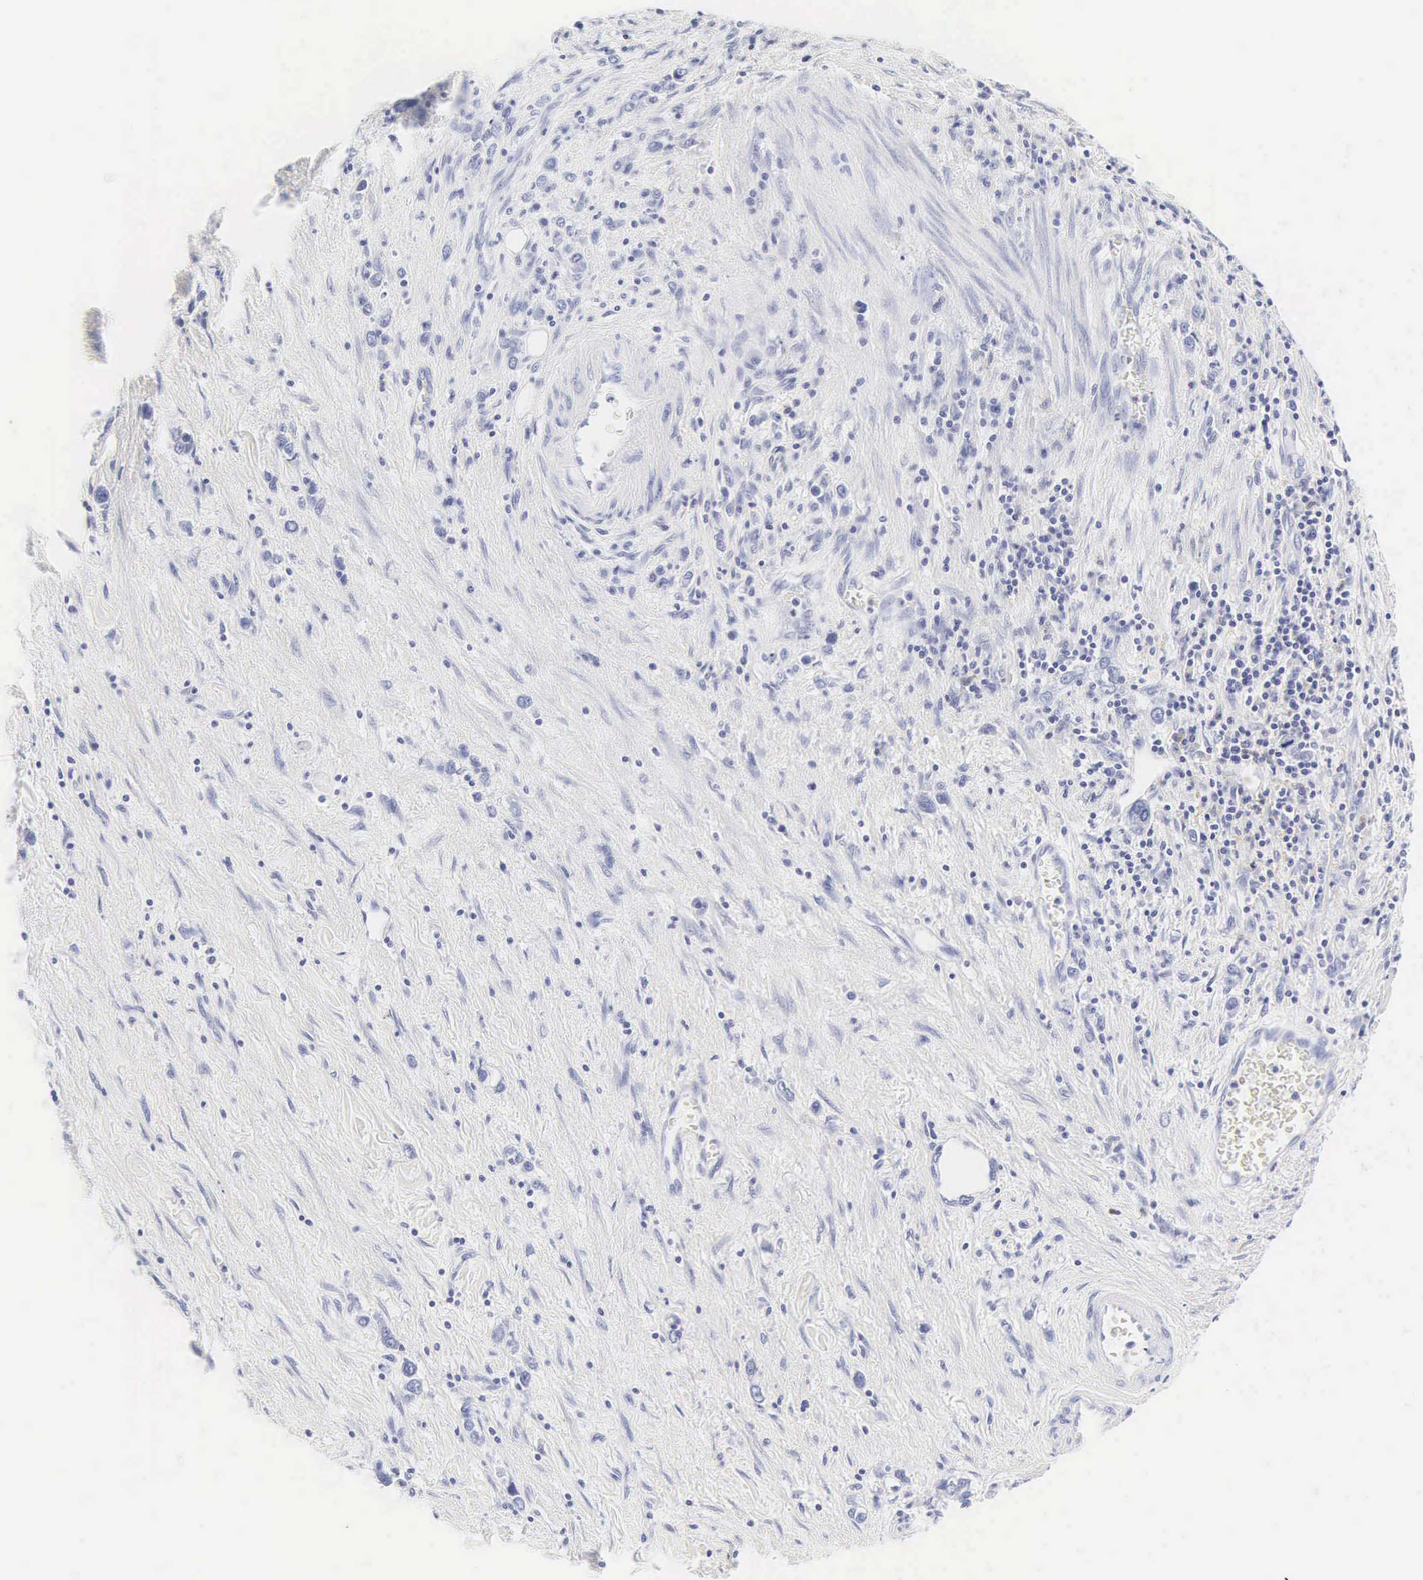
{"staining": {"intensity": "negative", "quantity": "none", "location": "none"}, "tissue": "stomach cancer", "cell_type": "Tumor cells", "image_type": "cancer", "snomed": [{"axis": "morphology", "description": "Adenocarcinoma, NOS"}, {"axis": "topography", "description": "Stomach, upper"}], "caption": "Immunohistochemistry (IHC) histopathology image of neoplastic tissue: human adenocarcinoma (stomach) stained with DAB (3,3'-diaminobenzidine) displays no significant protein positivity in tumor cells. (Immunohistochemistry (IHC), brightfield microscopy, high magnification).", "gene": "INS", "patient": {"sex": "male", "age": 76}}